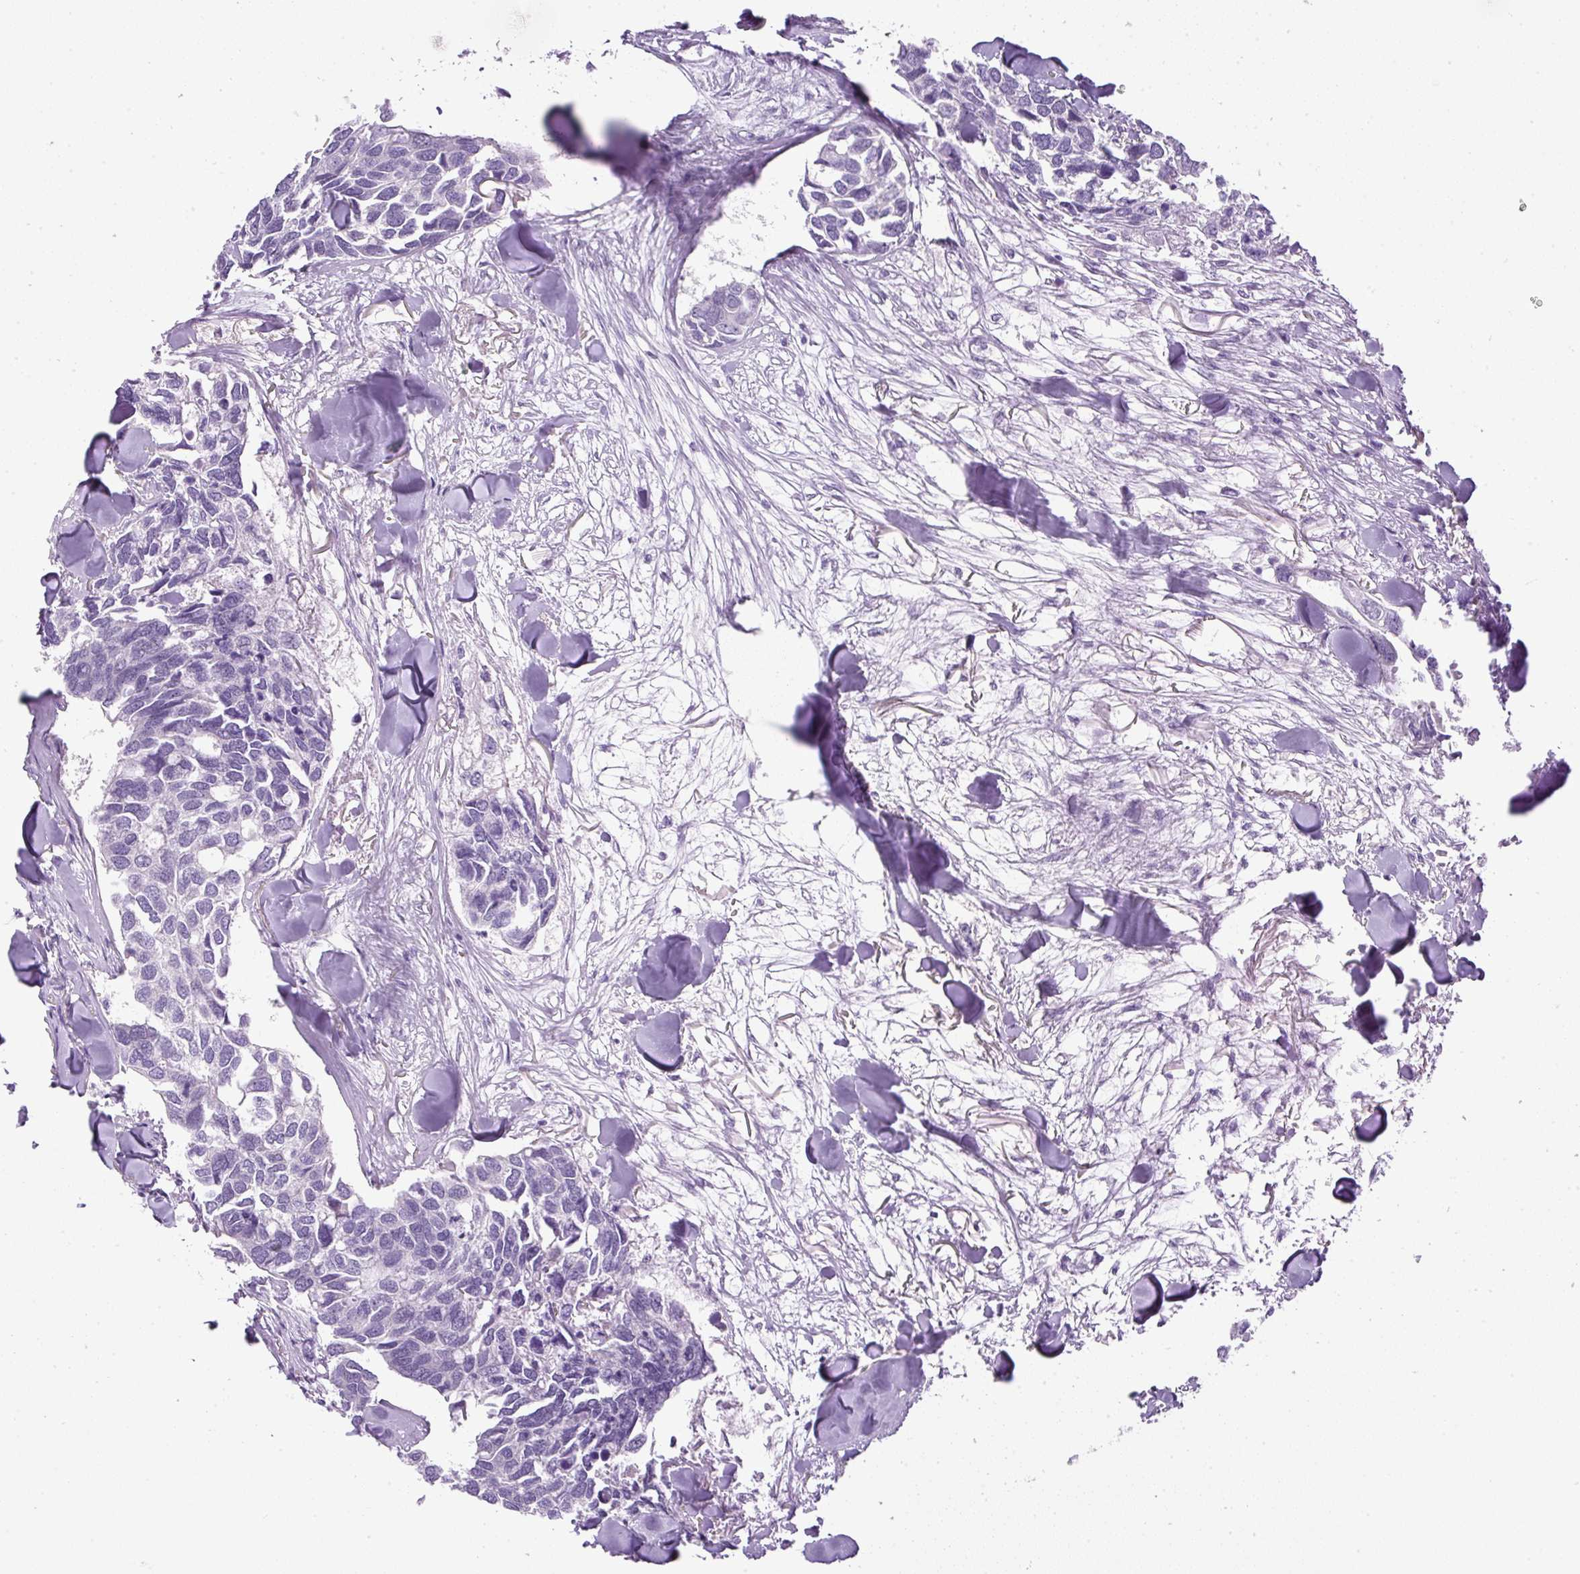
{"staining": {"intensity": "negative", "quantity": "none", "location": "none"}, "tissue": "breast cancer", "cell_type": "Tumor cells", "image_type": "cancer", "snomed": [{"axis": "morphology", "description": "Duct carcinoma"}, {"axis": "topography", "description": "Breast"}], "caption": "The image demonstrates no staining of tumor cells in breast cancer (infiltrating ductal carcinoma).", "gene": "RHBDD2", "patient": {"sex": "female", "age": 83}}